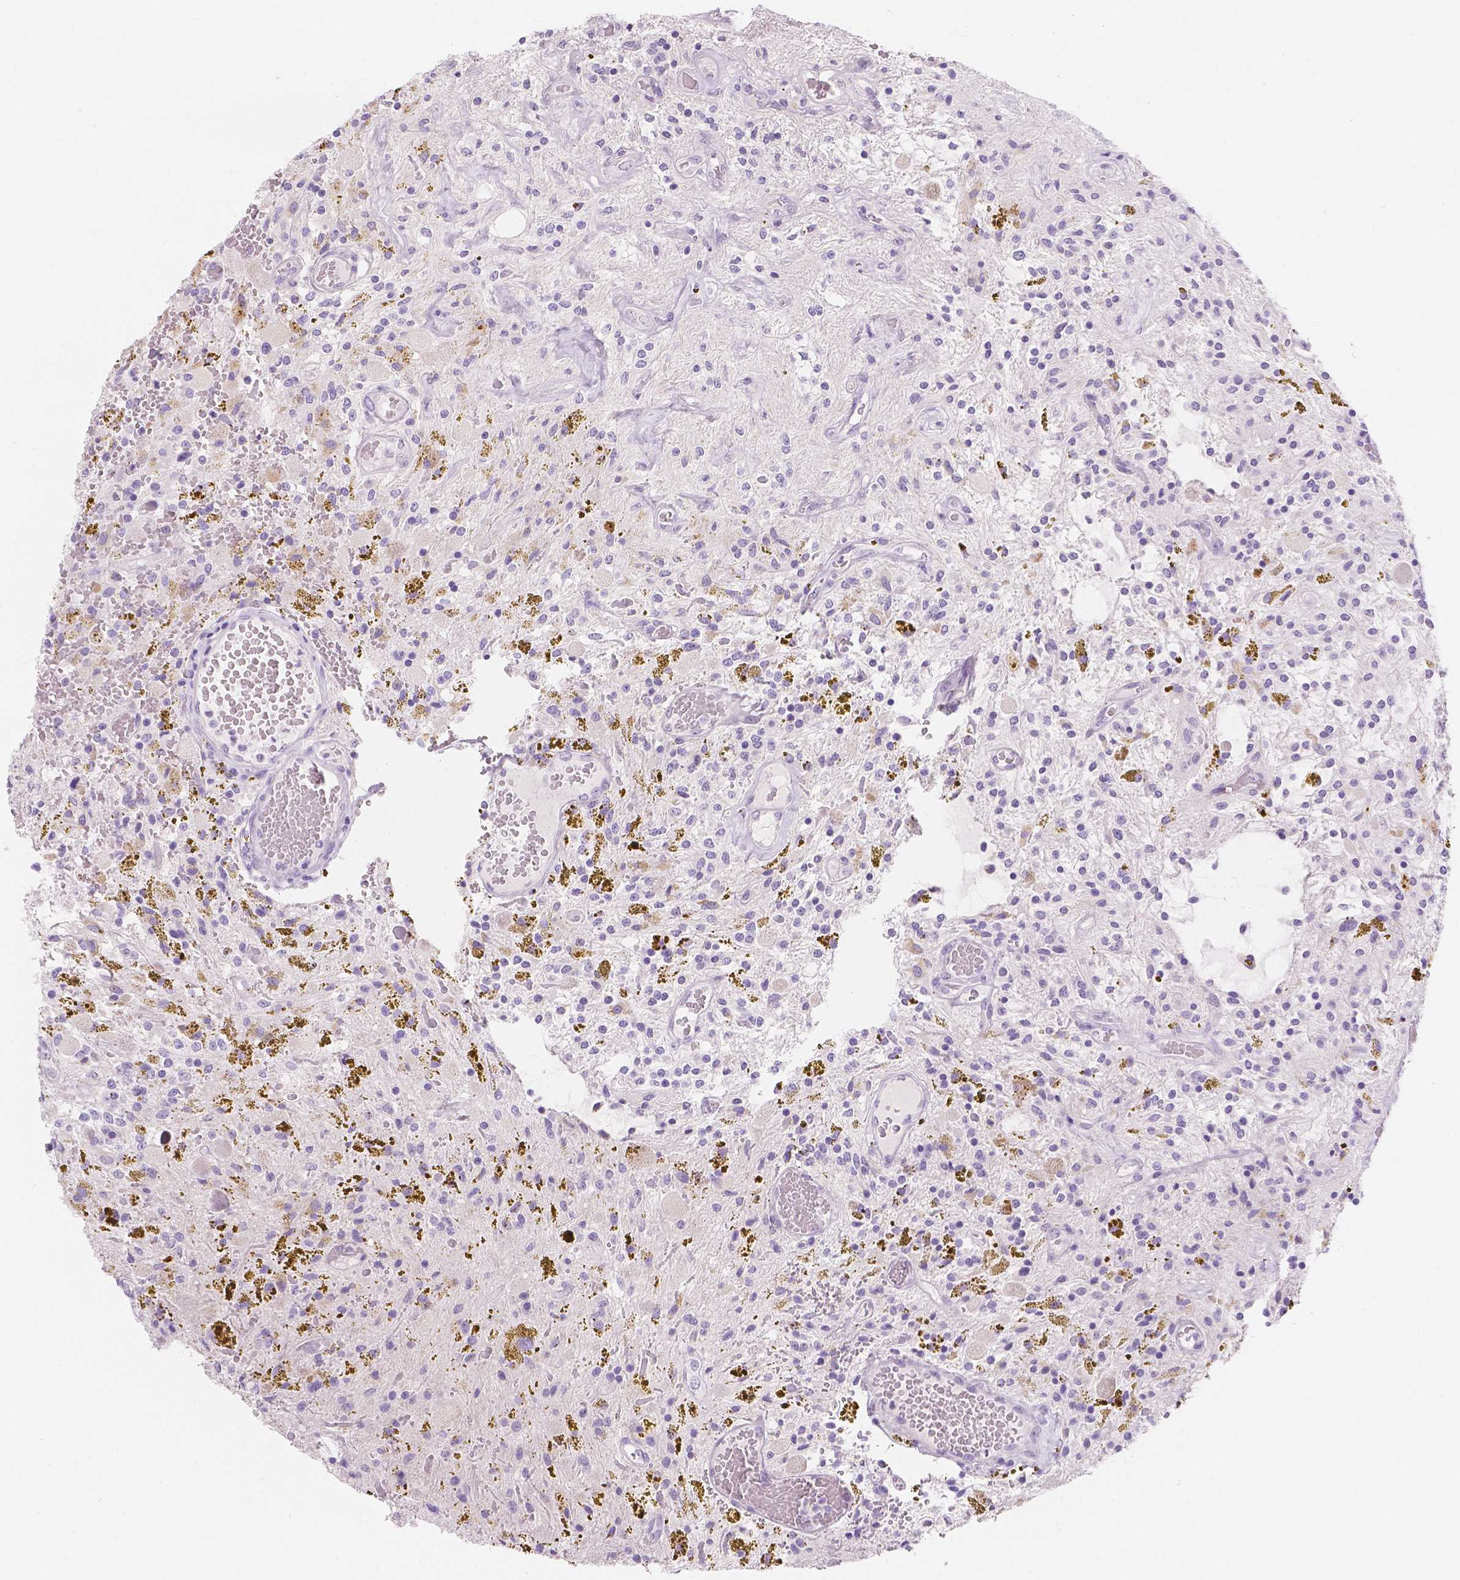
{"staining": {"intensity": "negative", "quantity": "none", "location": "none"}, "tissue": "glioma", "cell_type": "Tumor cells", "image_type": "cancer", "snomed": [{"axis": "morphology", "description": "Glioma, malignant, Low grade"}, {"axis": "topography", "description": "Cerebellum"}], "caption": "Tumor cells are negative for brown protein staining in glioma.", "gene": "MUC12", "patient": {"sex": "female", "age": 14}}